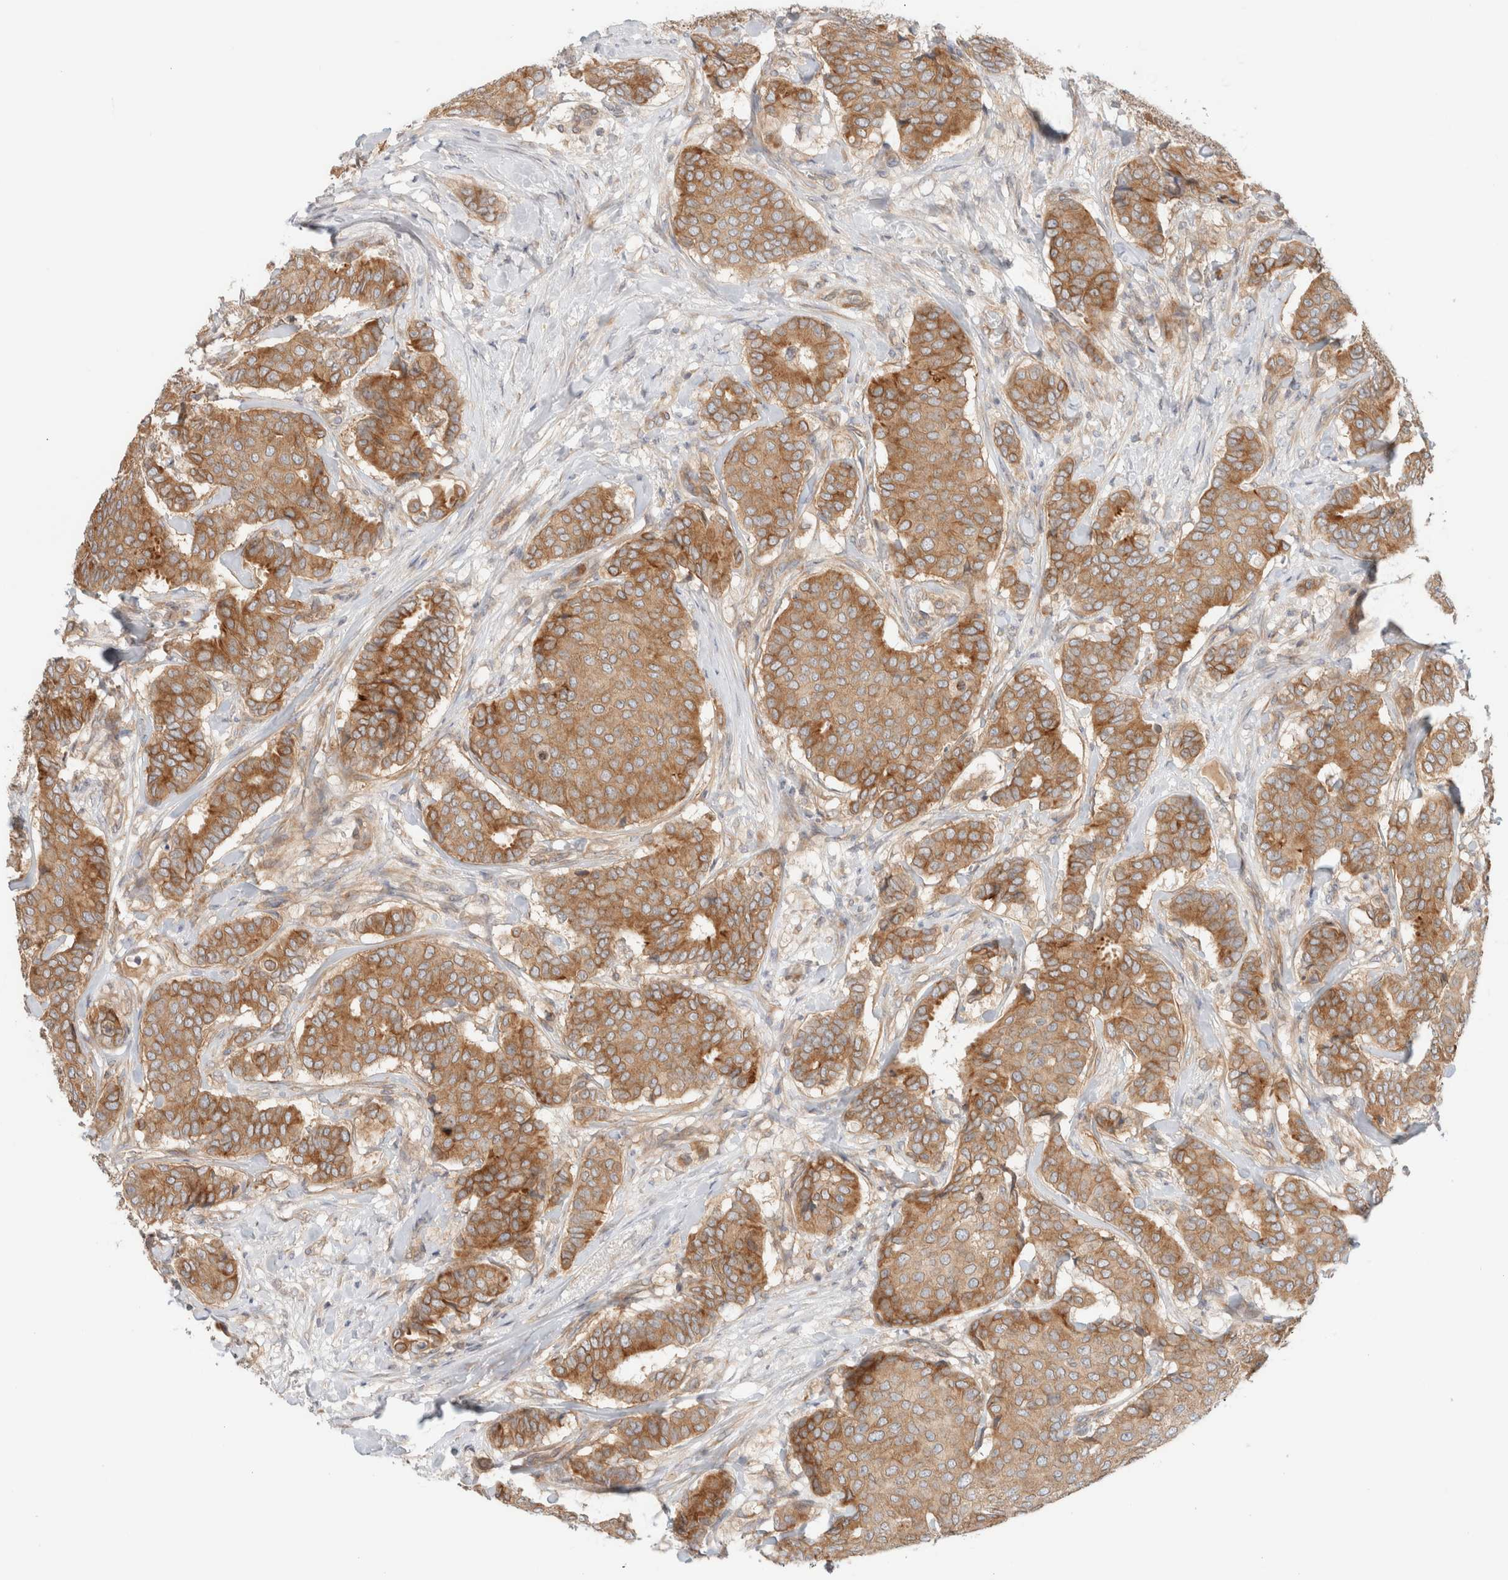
{"staining": {"intensity": "moderate", "quantity": ">75%", "location": "cytoplasmic/membranous"}, "tissue": "breast cancer", "cell_type": "Tumor cells", "image_type": "cancer", "snomed": [{"axis": "morphology", "description": "Duct carcinoma"}, {"axis": "topography", "description": "Breast"}], "caption": "Breast infiltrating ductal carcinoma tissue shows moderate cytoplasmic/membranous staining in approximately >75% of tumor cells (DAB IHC, brown staining for protein, blue staining for nuclei).", "gene": "MARK3", "patient": {"sex": "female", "age": 75}}